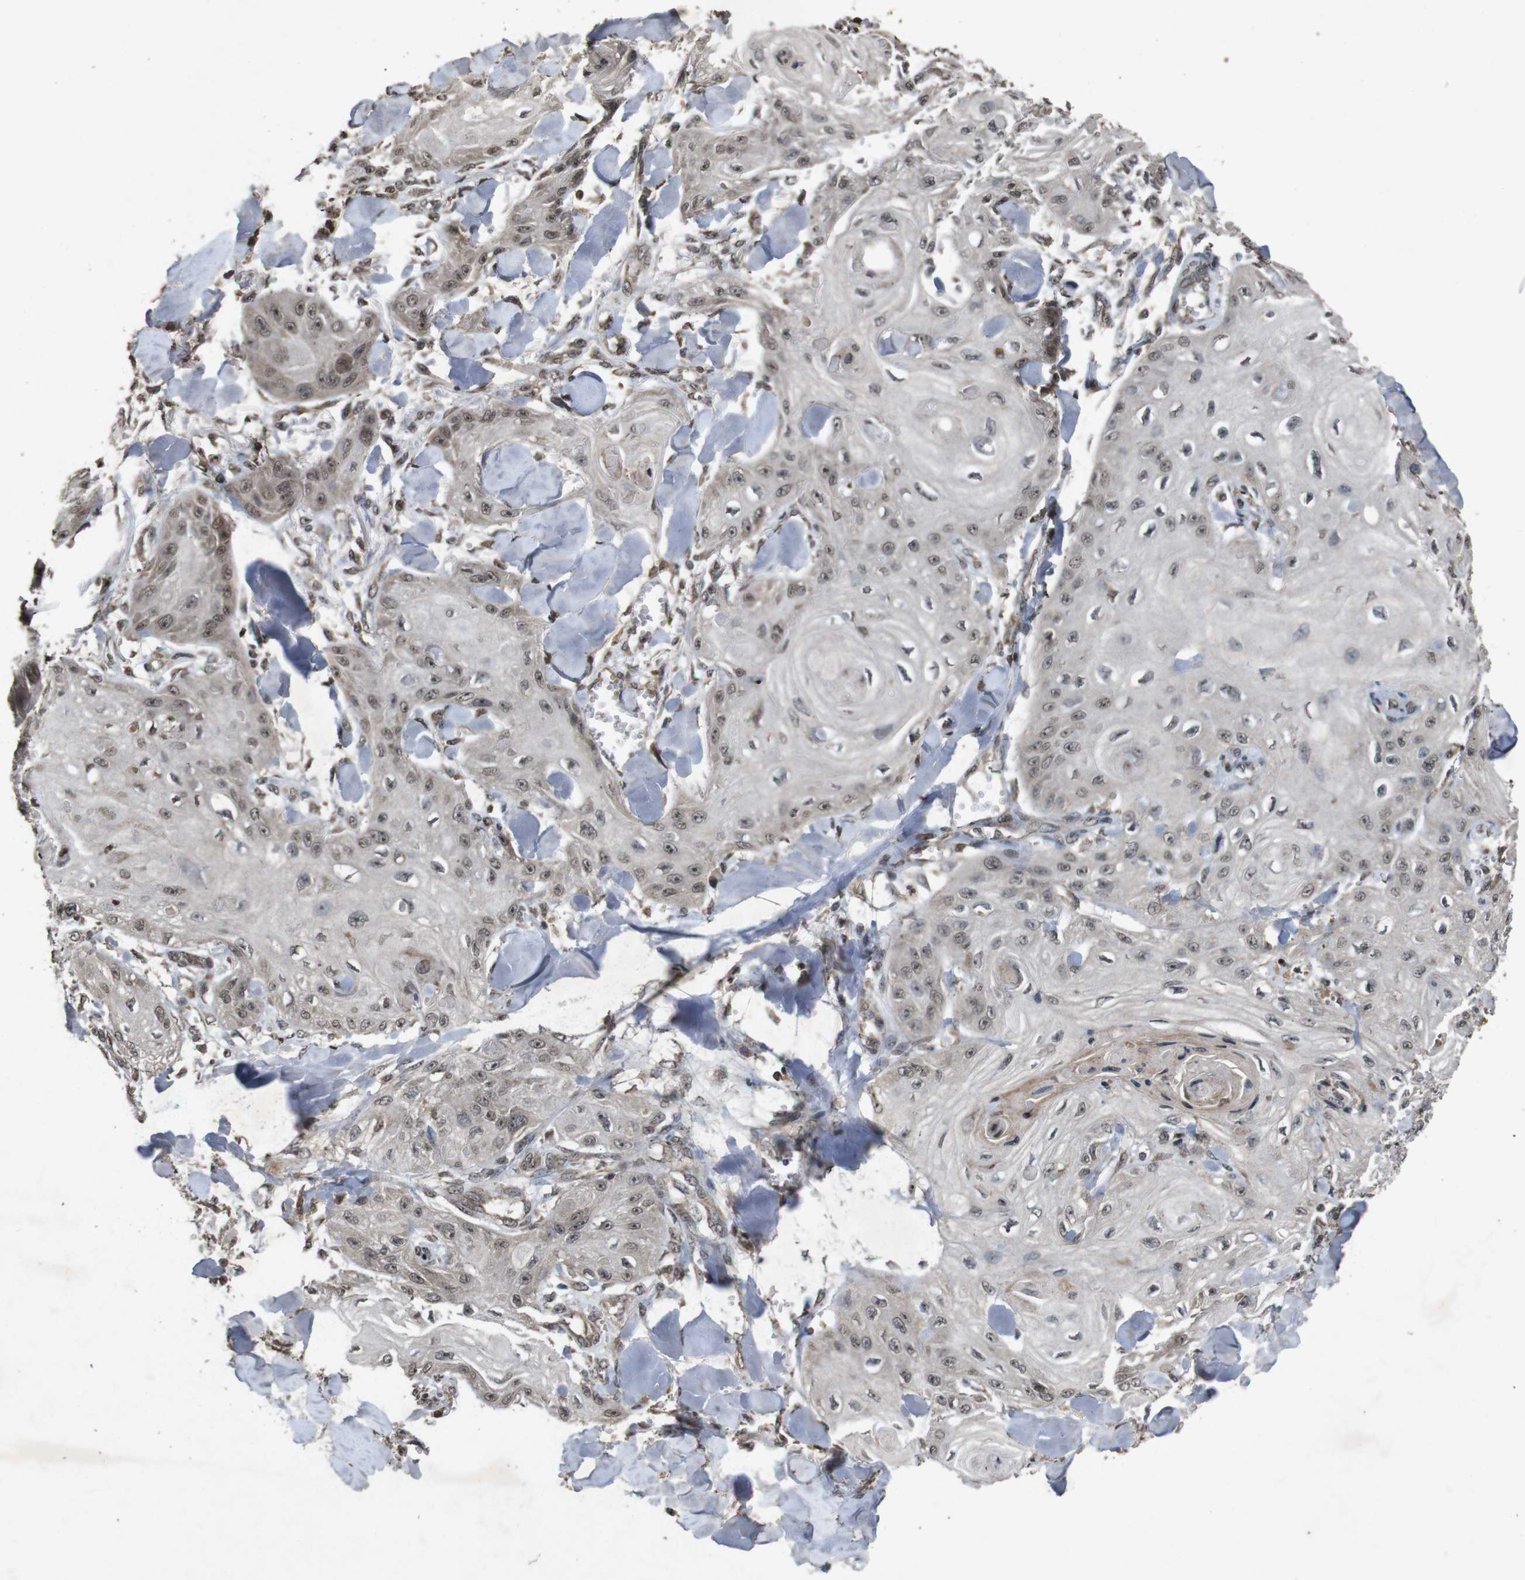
{"staining": {"intensity": "weak", "quantity": ">75%", "location": "cytoplasmic/membranous,nuclear"}, "tissue": "skin cancer", "cell_type": "Tumor cells", "image_type": "cancer", "snomed": [{"axis": "morphology", "description": "Squamous cell carcinoma, NOS"}, {"axis": "topography", "description": "Skin"}], "caption": "Weak cytoplasmic/membranous and nuclear staining for a protein is present in about >75% of tumor cells of skin cancer using IHC.", "gene": "SORL1", "patient": {"sex": "male", "age": 74}}